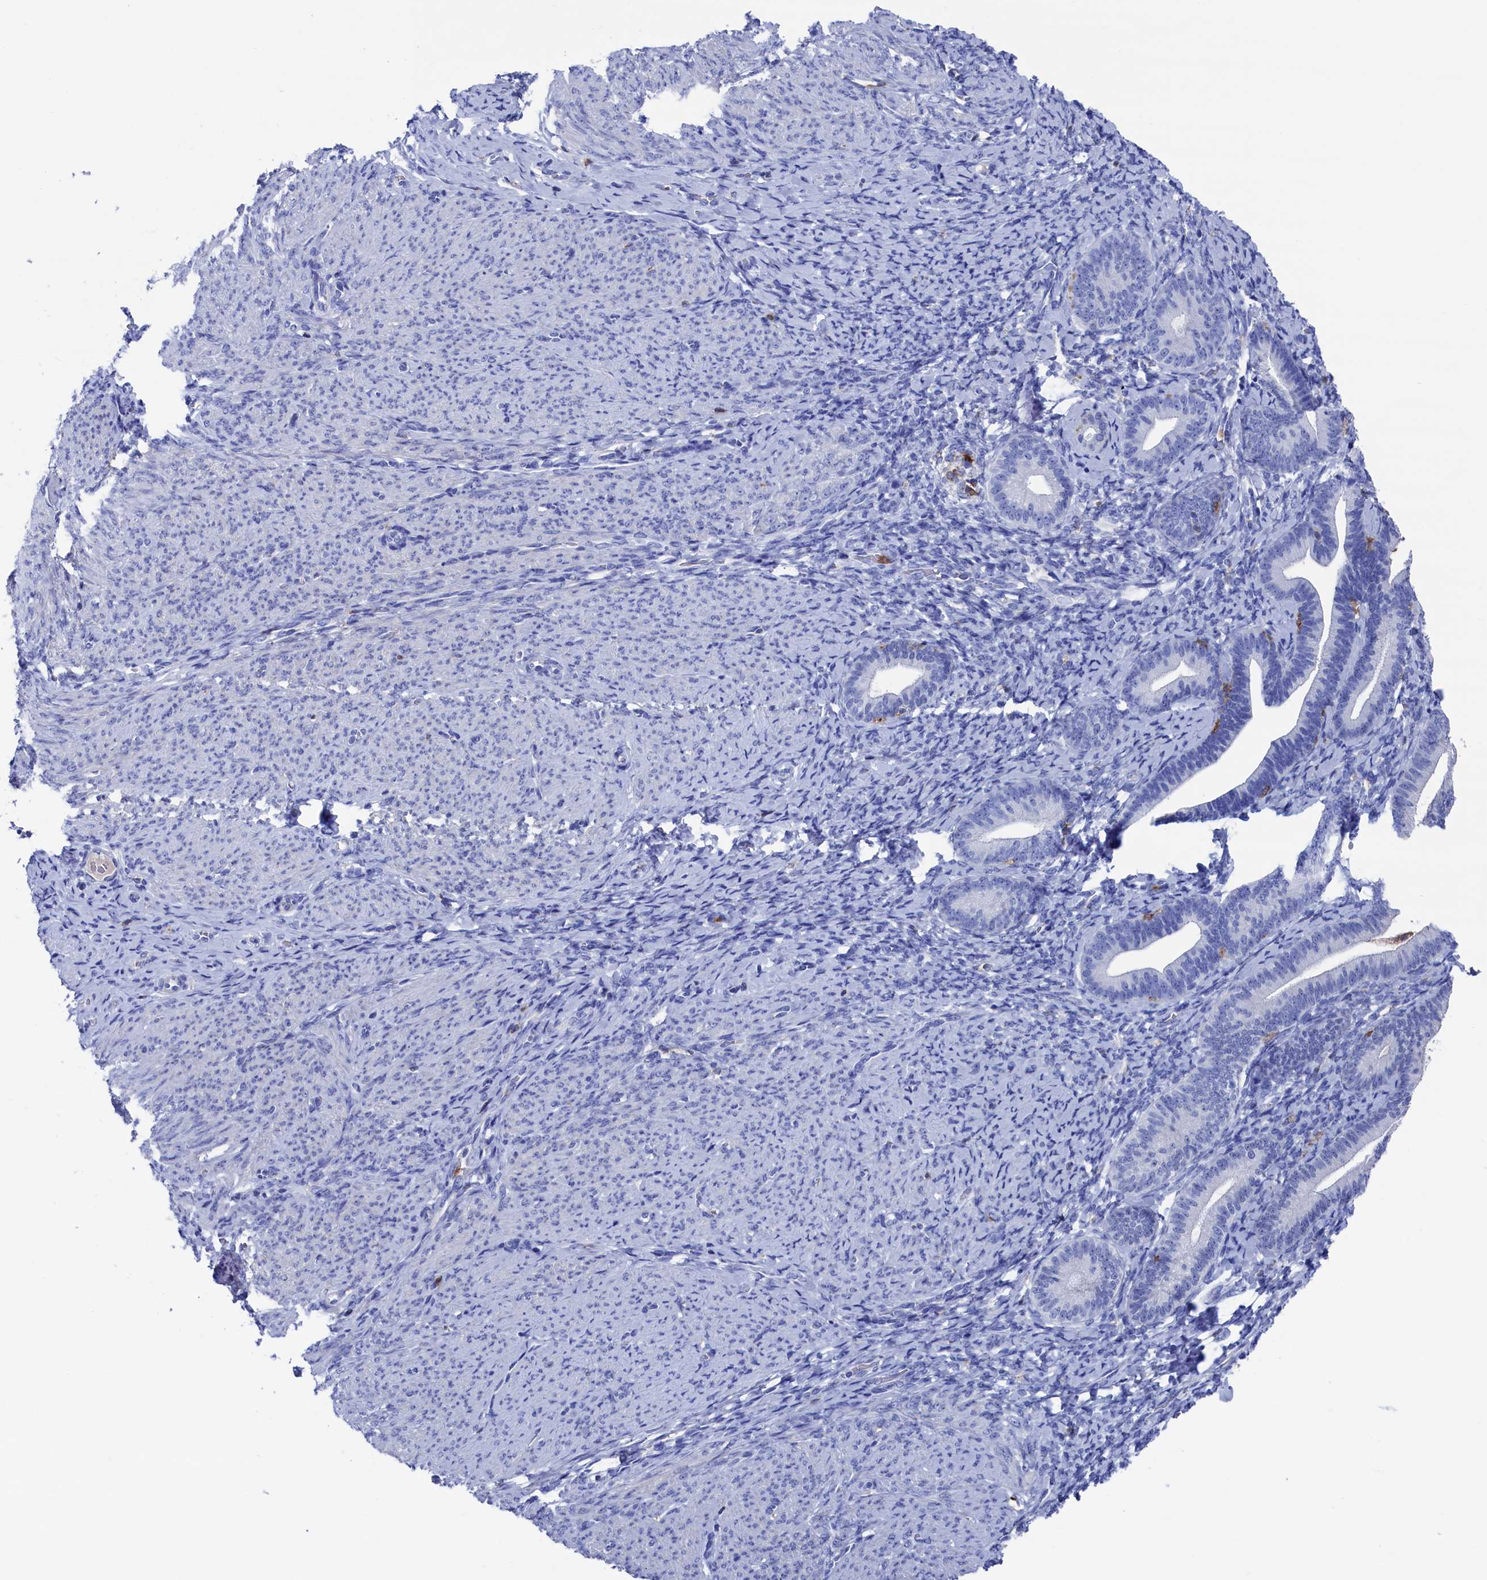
{"staining": {"intensity": "negative", "quantity": "none", "location": "none"}, "tissue": "endometrium", "cell_type": "Cells in endometrial stroma", "image_type": "normal", "snomed": [{"axis": "morphology", "description": "Normal tissue, NOS"}, {"axis": "topography", "description": "Endometrium"}], "caption": "Immunohistochemistry (IHC) micrograph of normal endometrium stained for a protein (brown), which reveals no positivity in cells in endometrial stroma.", "gene": "TYROBP", "patient": {"sex": "female", "age": 65}}